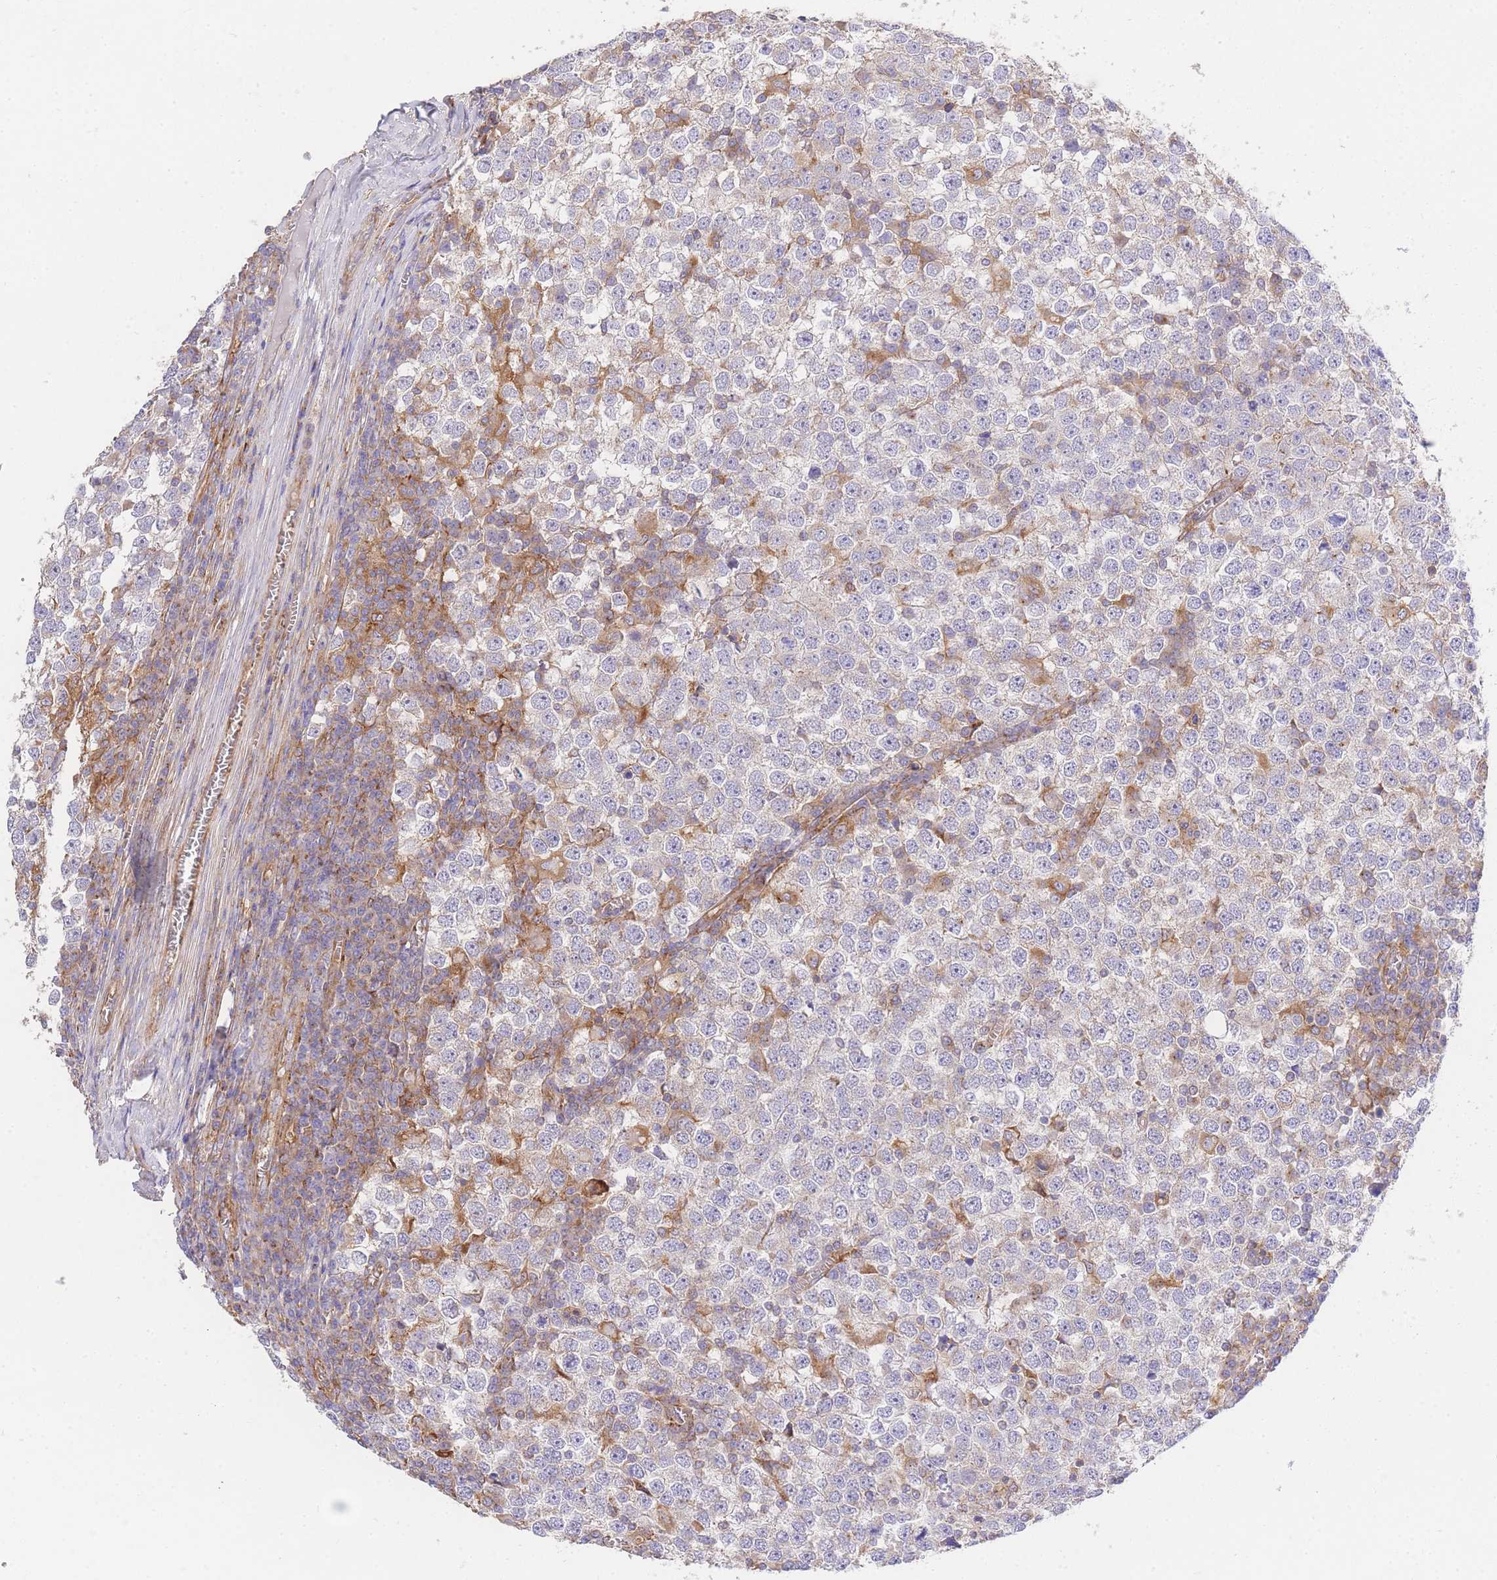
{"staining": {"intensity": "negative", "quantity": "none", "location": "none"}, "tissue": "testis cancer", "cell_type": "Tumor cells", "image_type": "cancer", "snomed": [{"axis": "morphology", "description": "Seminoma, NOS"}, {"axis": "topography", "description": "Testis"}], "caption": "There is no significant positivity in tumor cells of testis cancer (seminoma).", "gene": "INSYN2B", "patient": {"sex": "male", "age": 65}}